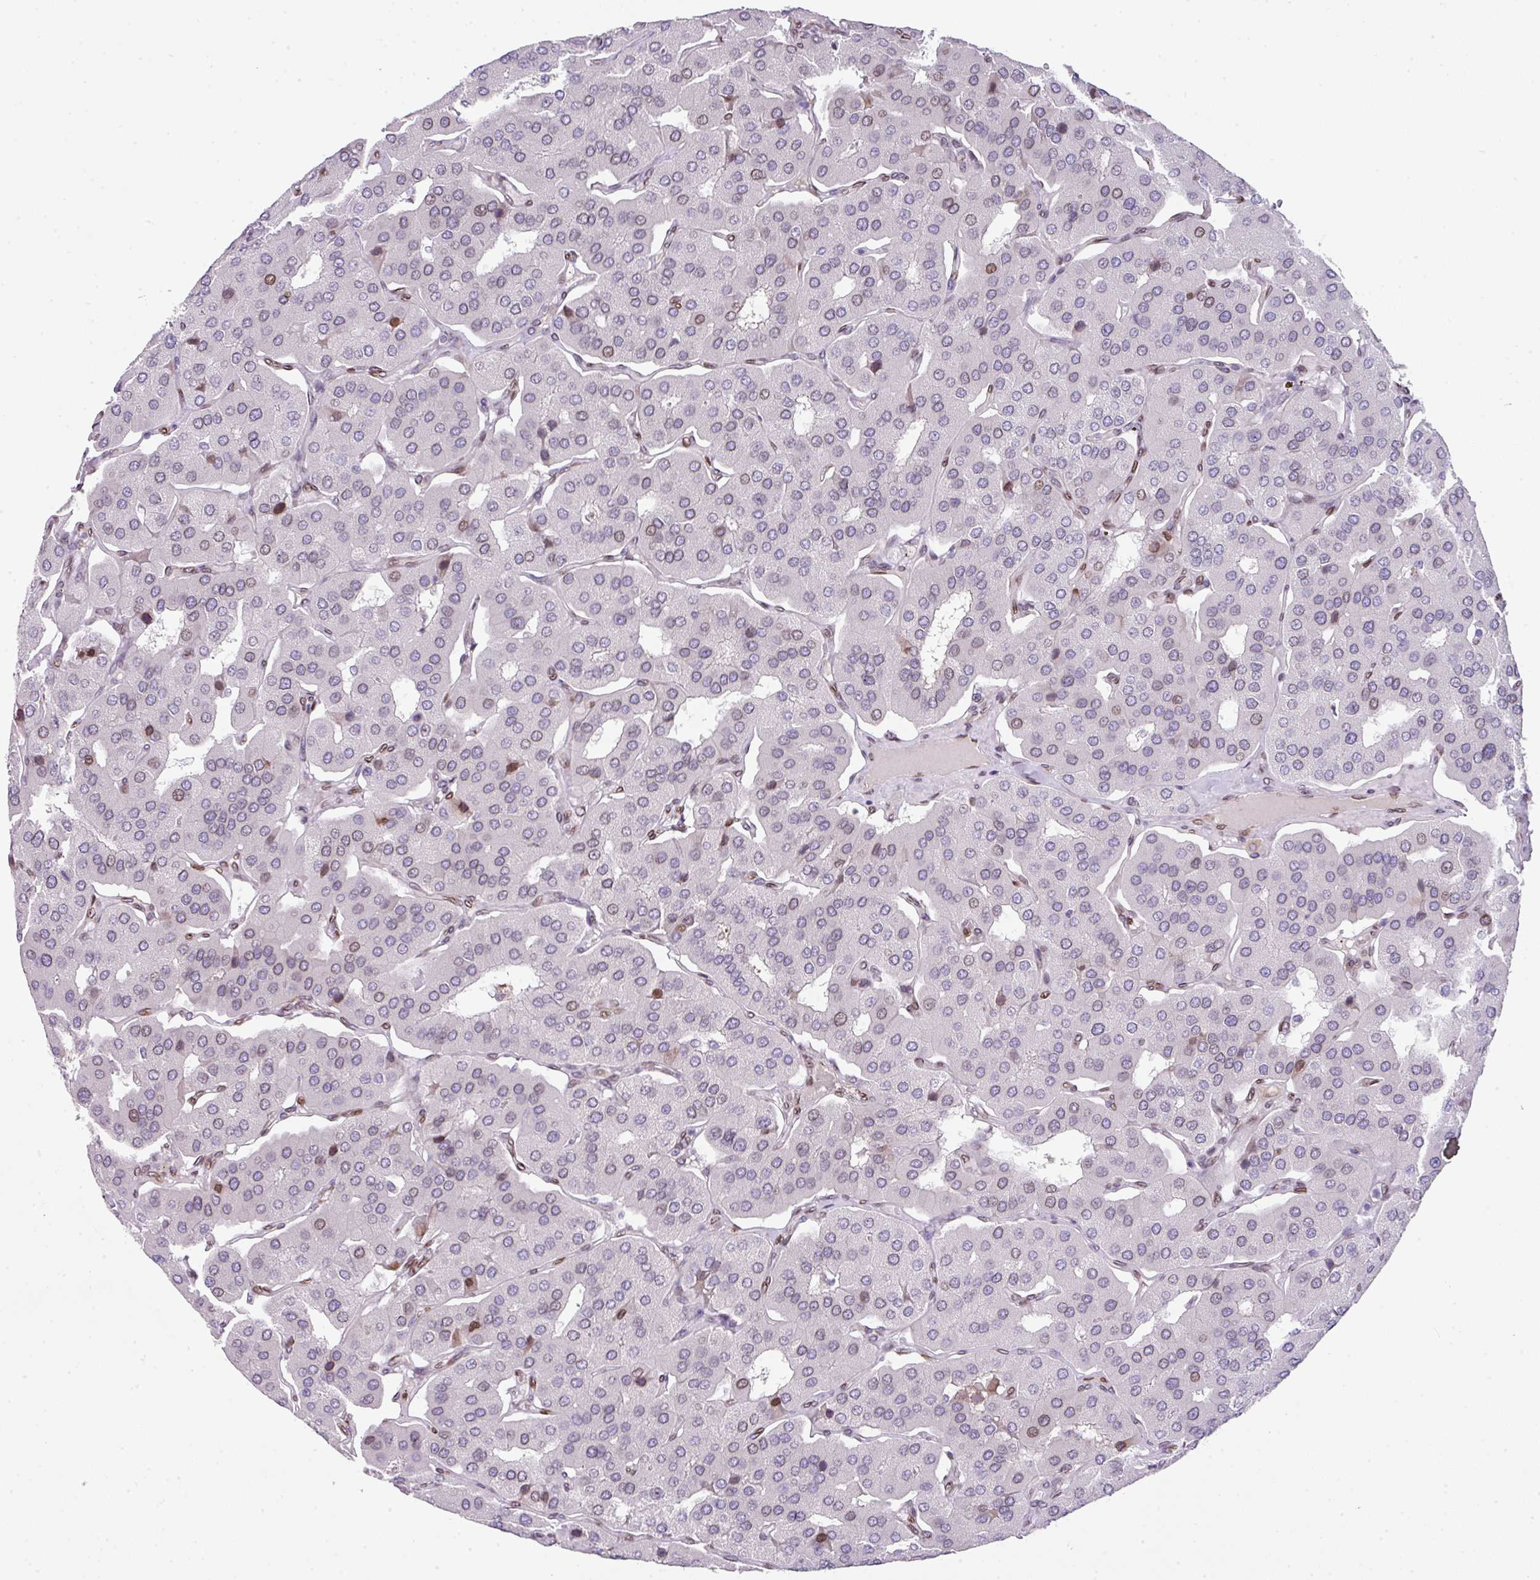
{"staining": {"intensity": "weak", "quantity": "<25%", "location": "cytoplasmic/membranous,nuclear"}, "tissue": "parathyroid gland", "cell_type": "Glandular cells", "image_type": "normal", "snomed": [{"axis": "morphology", "description": "Normal tissue, NOS"}, {"axis": "morphology", "description": "Adenoma, NOS"}, {"axis": "topography", "description": "Parathyroid gland"}], "caption": "High magnification brightfield microscopy of unremarkable parathyroid gland stained with DAB (3,3'-diaminobenzidine) (brown) and counterstained with hematoxylin (blue): glandular cells show no significant expression. (DAB (3,3'-diaminobenzidine) immunohistochemistry (IHC), high magnification).", "gene": "PLK1", "patient": {"sex": "female", "age": 86}}